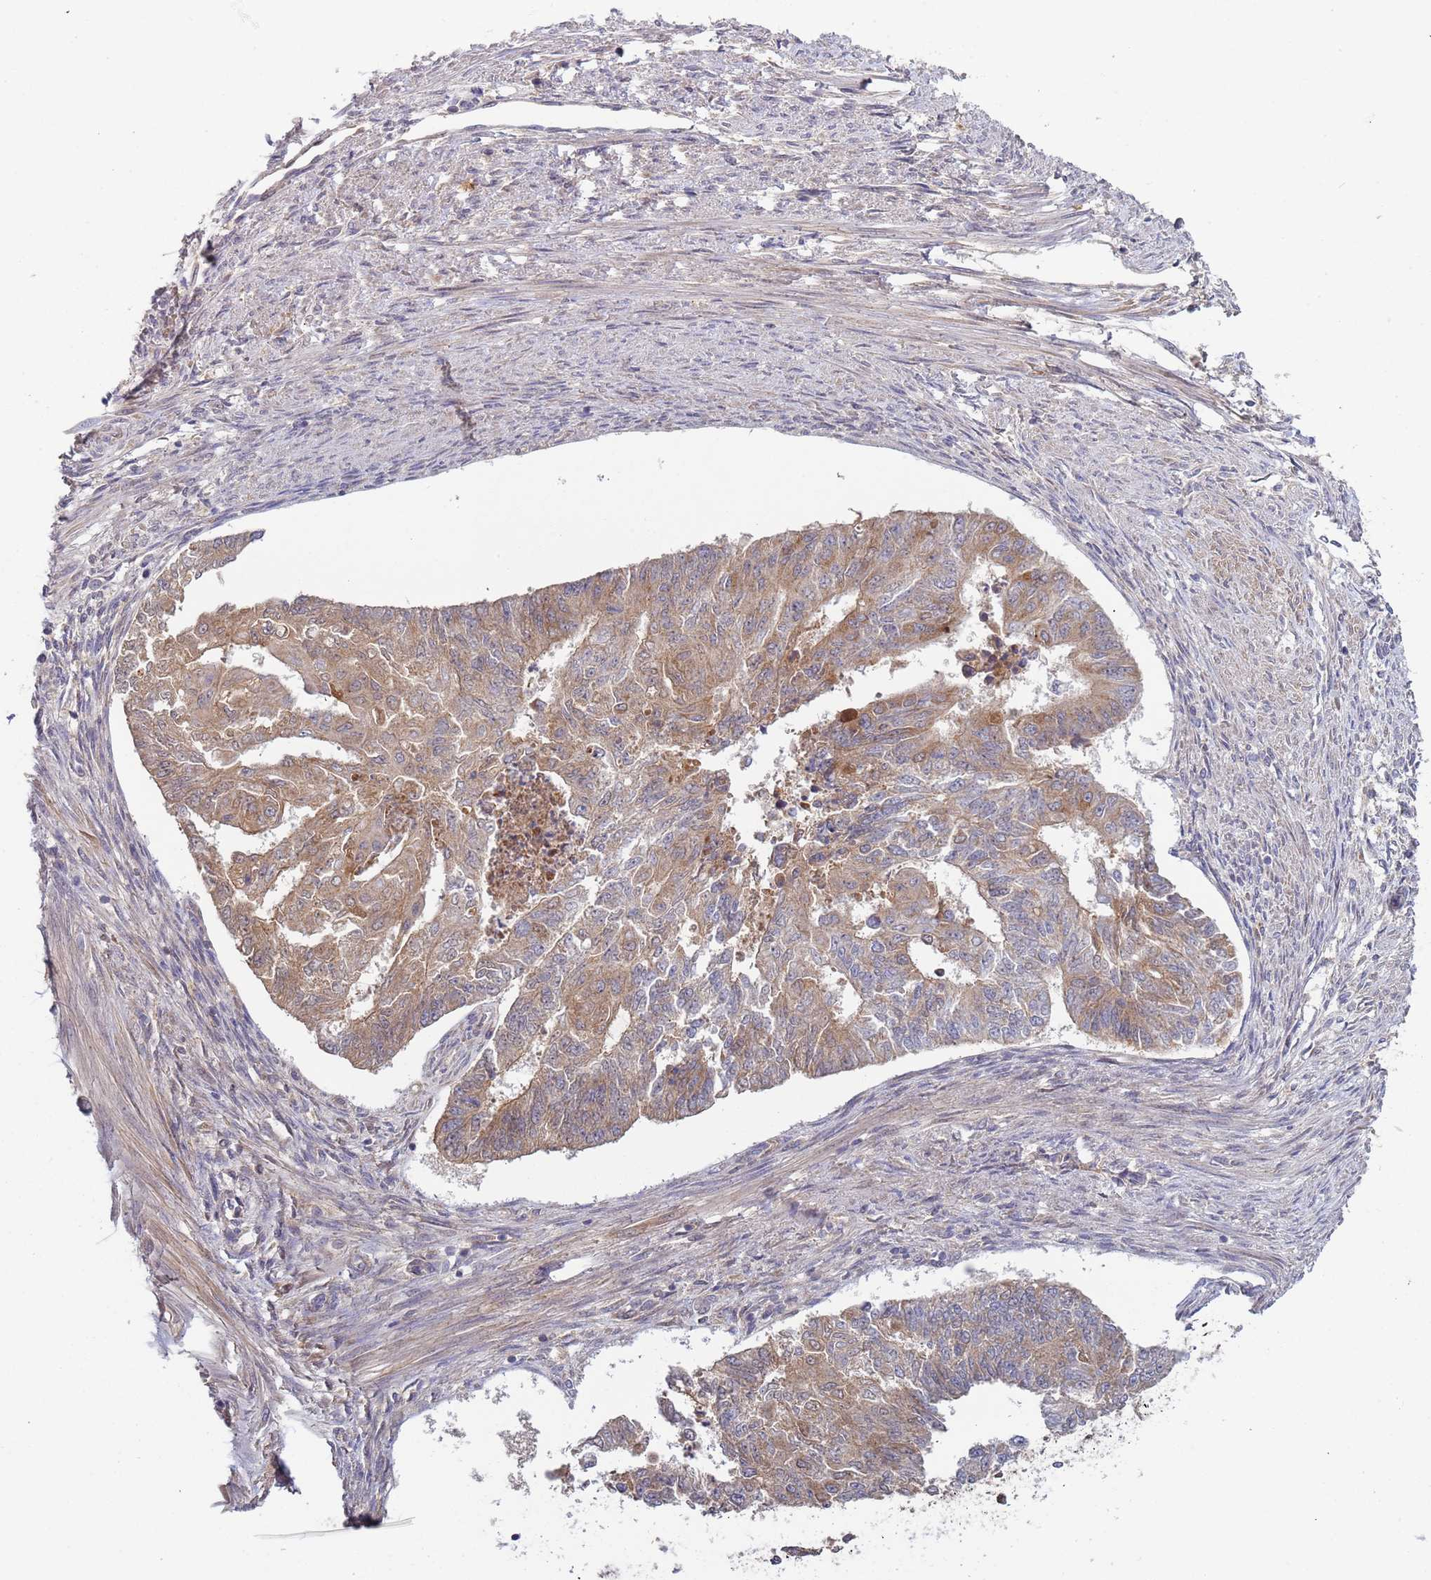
{"staining": {"intensity": "moderate", "quantity": ">75%", "location": "cytoplasmic/membranous"}, "tissue": "endometrial cancer", "cell_type": "Tumor cells", "image_type": "cancer", "snomed": [{"axis": "morphology", "description": "Adenocarcinoma, NOS"}, {"axis": "topography", "description": "Endometrium"}], "caption": "Approximately >75% of tumor cells in human endometrial cancer show moderate cytoplasmic/membranous protein staining as visualized by brown immunohistochemical staining.", "gene": "OR5A2", "patient": {"sex": "female", "age": 32}}